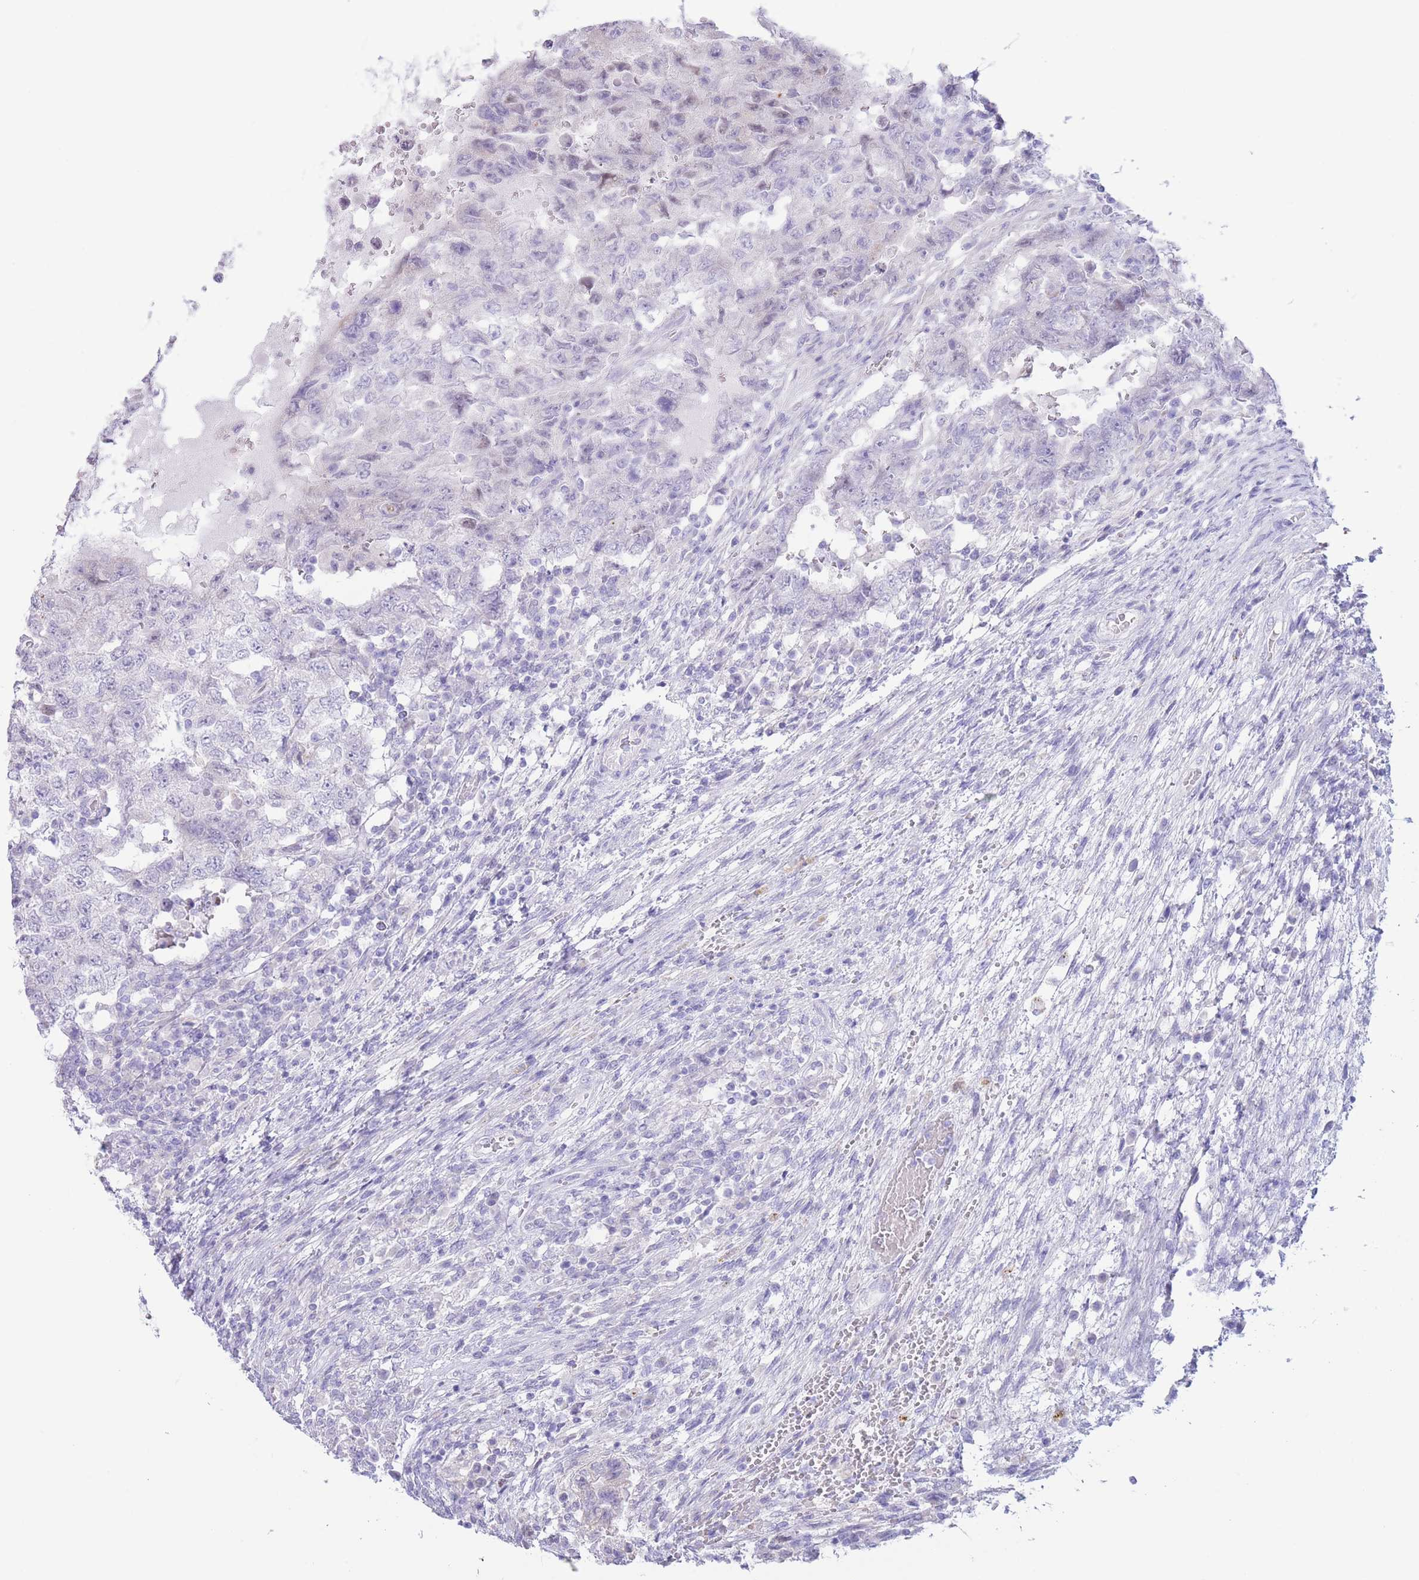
{"staining": {"intensity": "negative", "quantity": "none", "location": "none"}, "tissue": "testis cancer", "cell_type": "Tumor cells", "image_type": "cancer", "snomed": [{"axis": "morphology", "description": "Carcinoma, Embryonal, NOS"}, {"axis": "topography", "description": "Testis"}], "caption": "Tumor cells show no significant positivity in testis embryonal carcinoma. The staining is performed using DAB brown chromogen with nuclei counter-stained in using hematoxylin.", "gene": "FAH", "patient": {"sex": "male", "age": 26}}